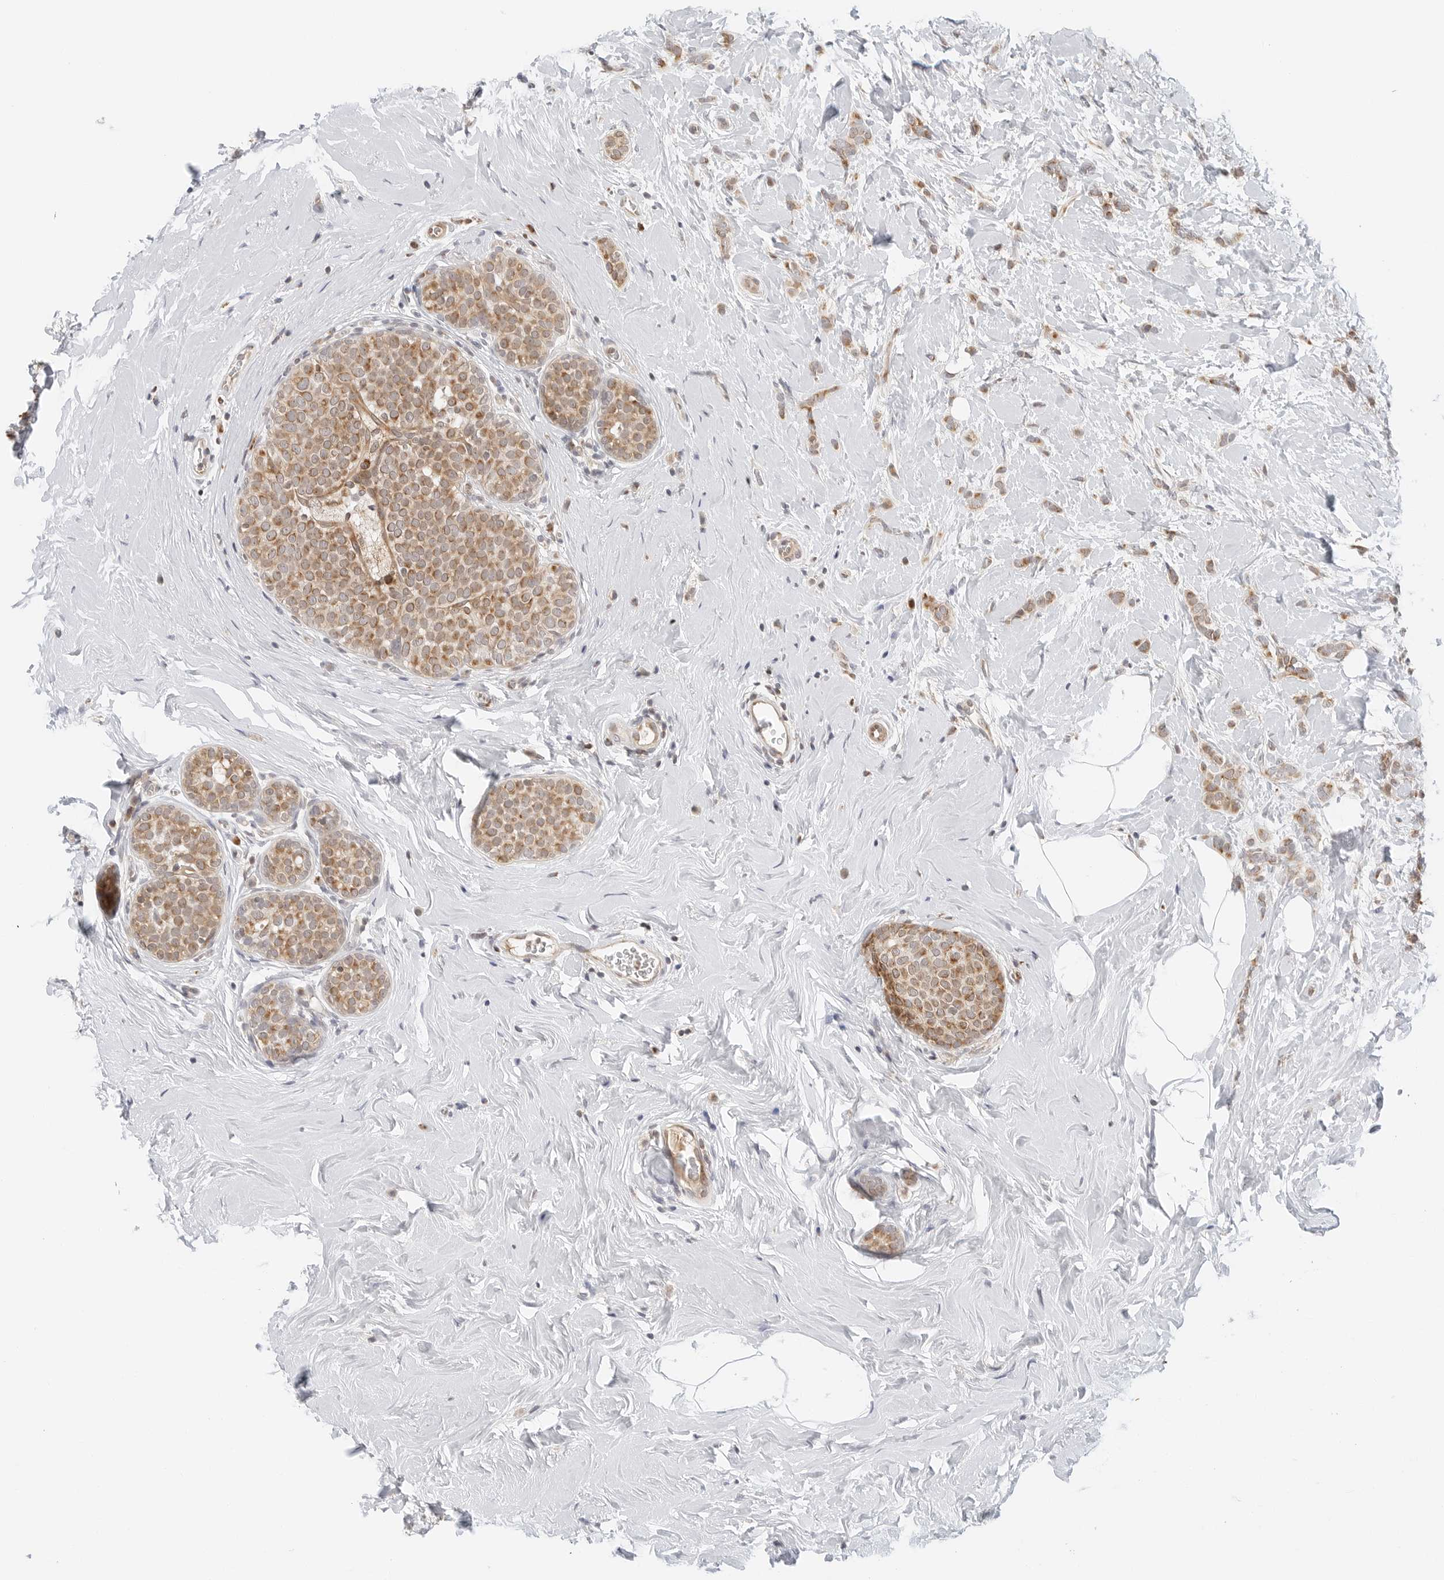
{"staining": {"intensity": "moderate", "quantity": ">75%", "location": "cytoplasmic/membranous"}, "tissue": "breast cancer", "cell_type": "Tumor cells", "image_type": "cancer", "snomed": [{"axis": "morphology", "description": "Lobular carcinoma, in situ"}, {"axis": "morphology", "description": "Lobular carcinoma"}, {"axis": "topography", "description": "Breast"}], "caption": "Breast cancer stained with a brown dye reveals moderate cytoplasmic/membranous positive staining in about >75% of tumor cells.", "gene": "DYRK4", "patient": {"sex": "female", "age": 41}}